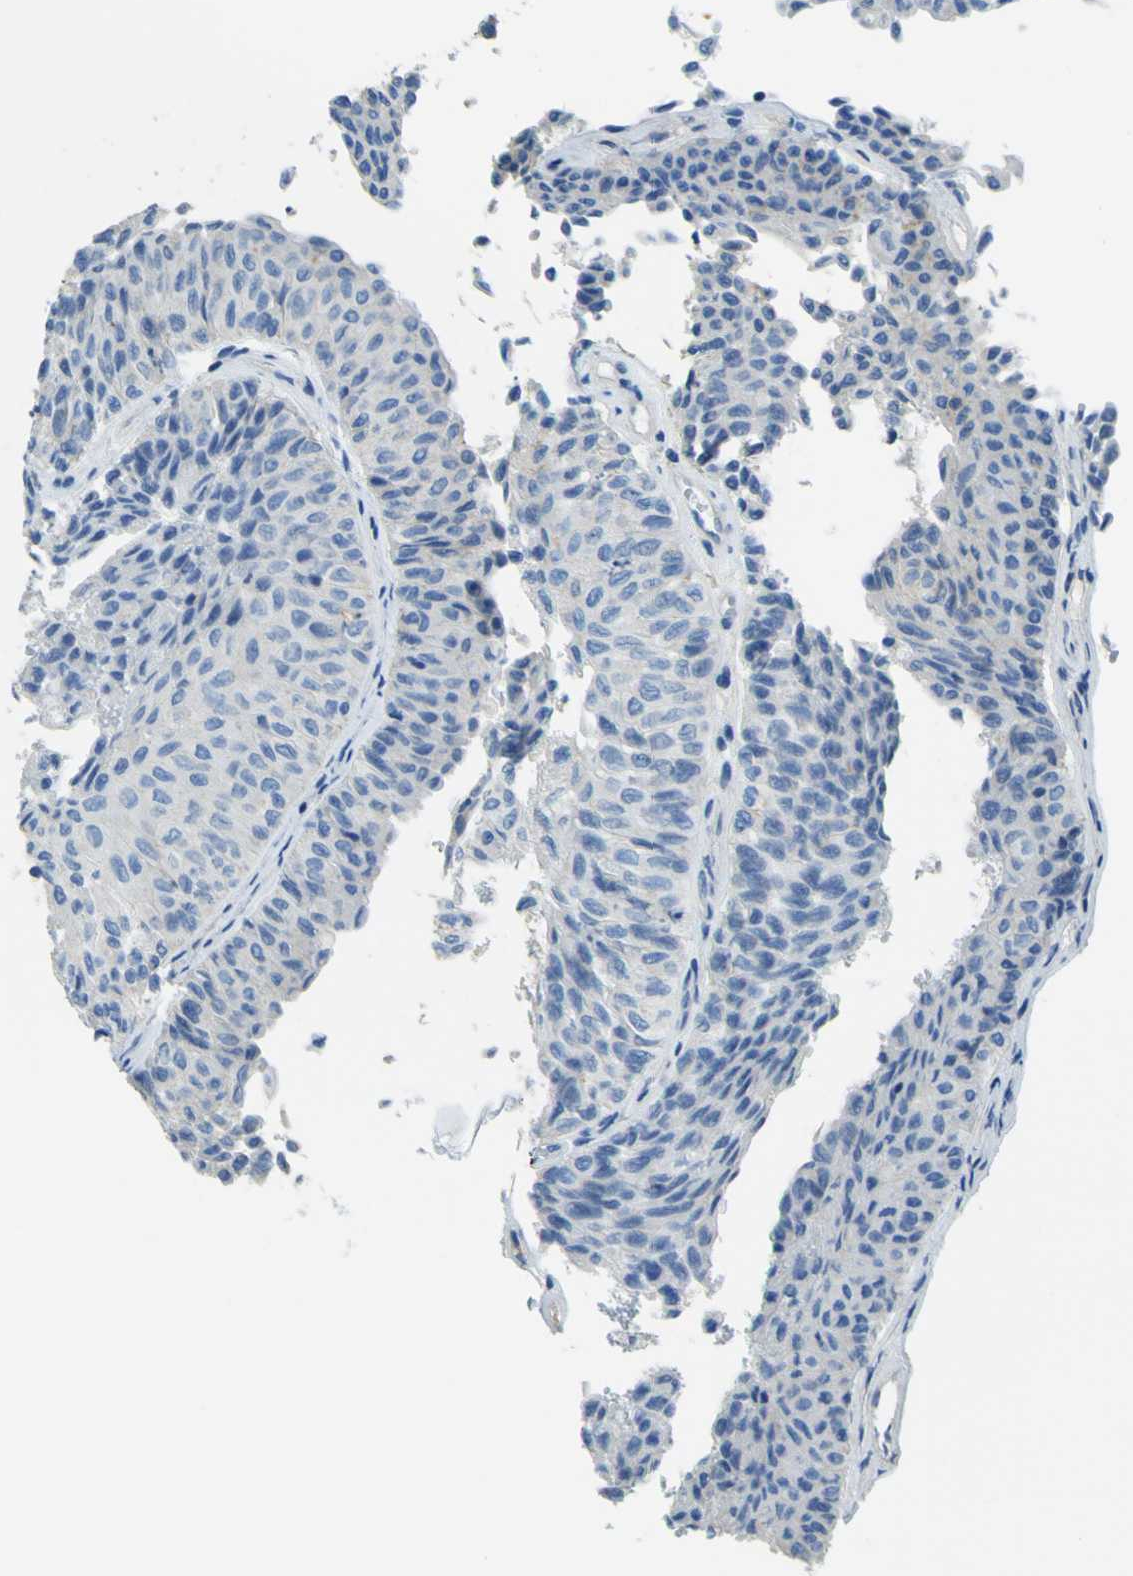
{"staining": {"intensity": "negative", "quantity": "none", "location": "none"}, "tissue": "urothelial cancer", "cell_type": "Tumor cells", "image_type": "cancer", "snomed": [{"axis": "morphology", "description": "Urothelial carcinoma, Low grade"}, {"axis": "topography", "description": "Urinary bladder"}], "caption": "Tumor cells show no significant protein positivity in urothelial carcinoma (low-grade). Nuclei are stained in blue.", "gene": "OGN", "patient": {"sex": "male", "age": 78}}